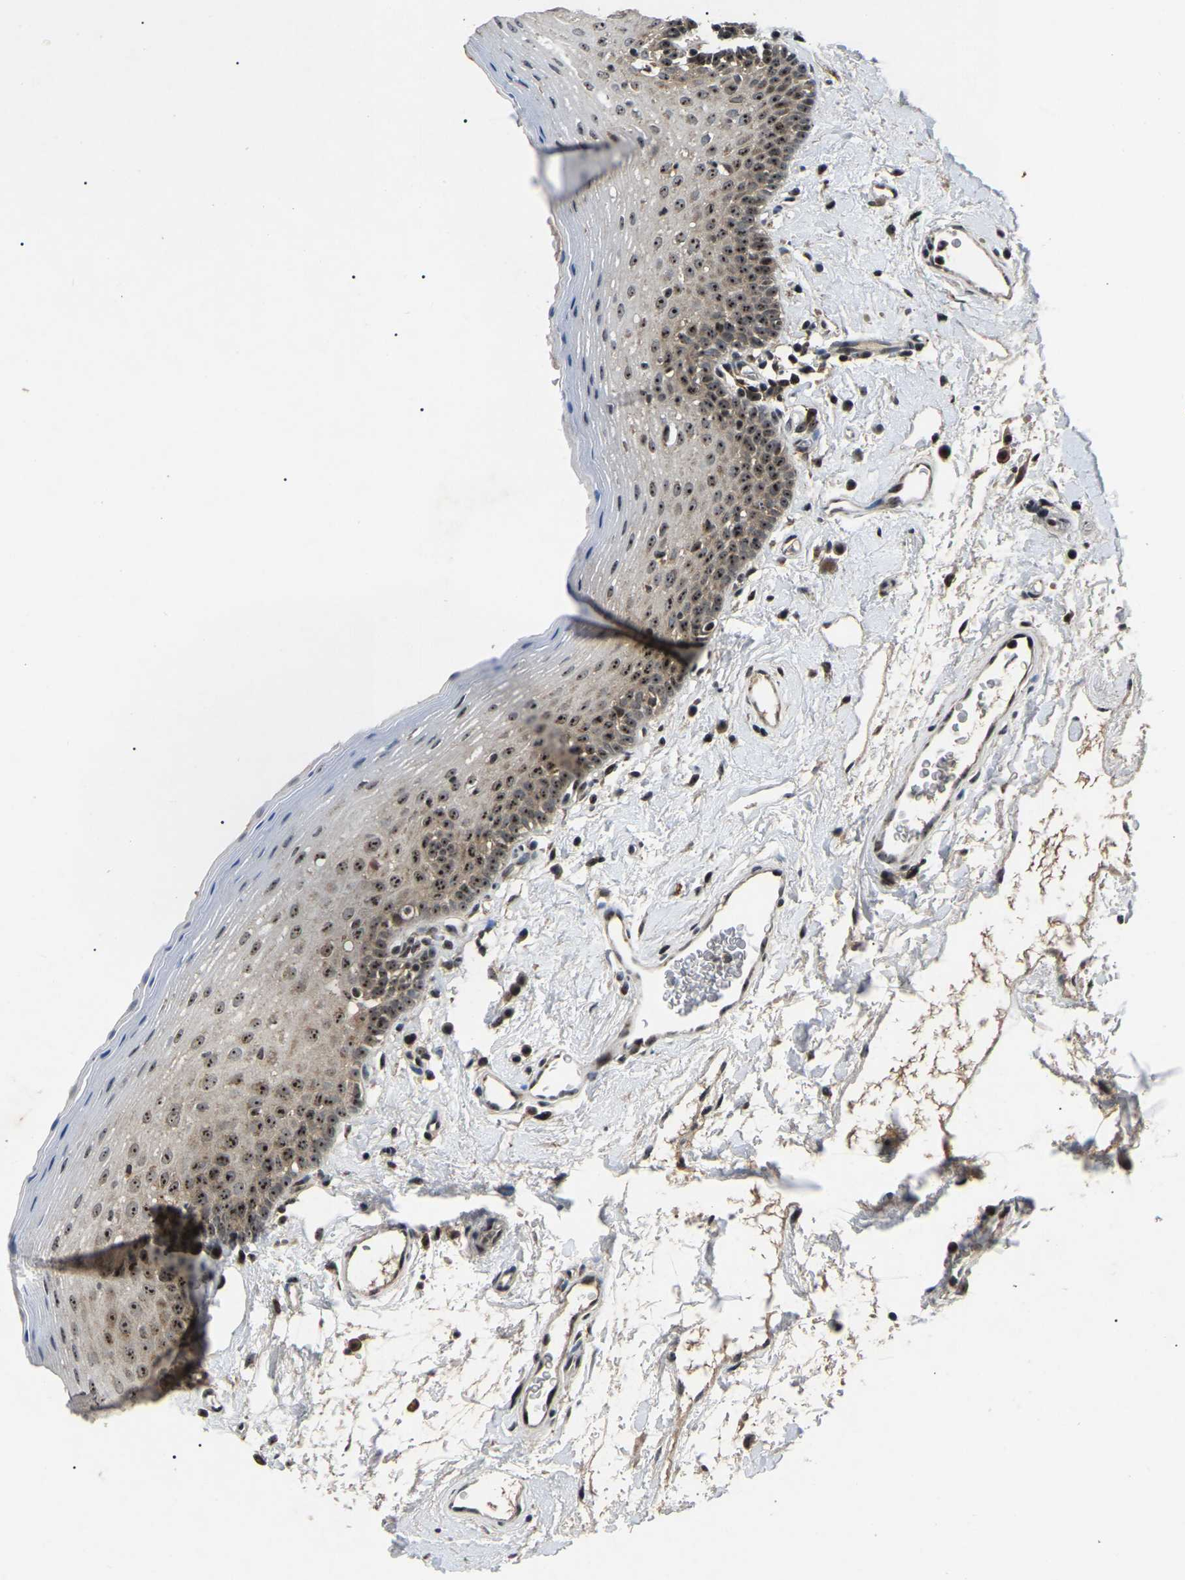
{"staining": {"intensity": "moderate", "quantity": ">75%", "location": "nuclear"}, "tissue": "oral mucosa", "cell_type": "Squamous epithelial cells", "image_type": "normal", "snomed": [{"axis": "morphology", "description": "Normal tissue, NOS"}, {"axis": "topography", "description": "Oral tissue"}], "caption": "This is a micrograph of immunohistochemistry staining of benign oral mucosa, which shows moderate staining in the nuclear of squamous epithelial cells.", "gene": "RBM28", "patient": {"sex": "male", "age": 66}}